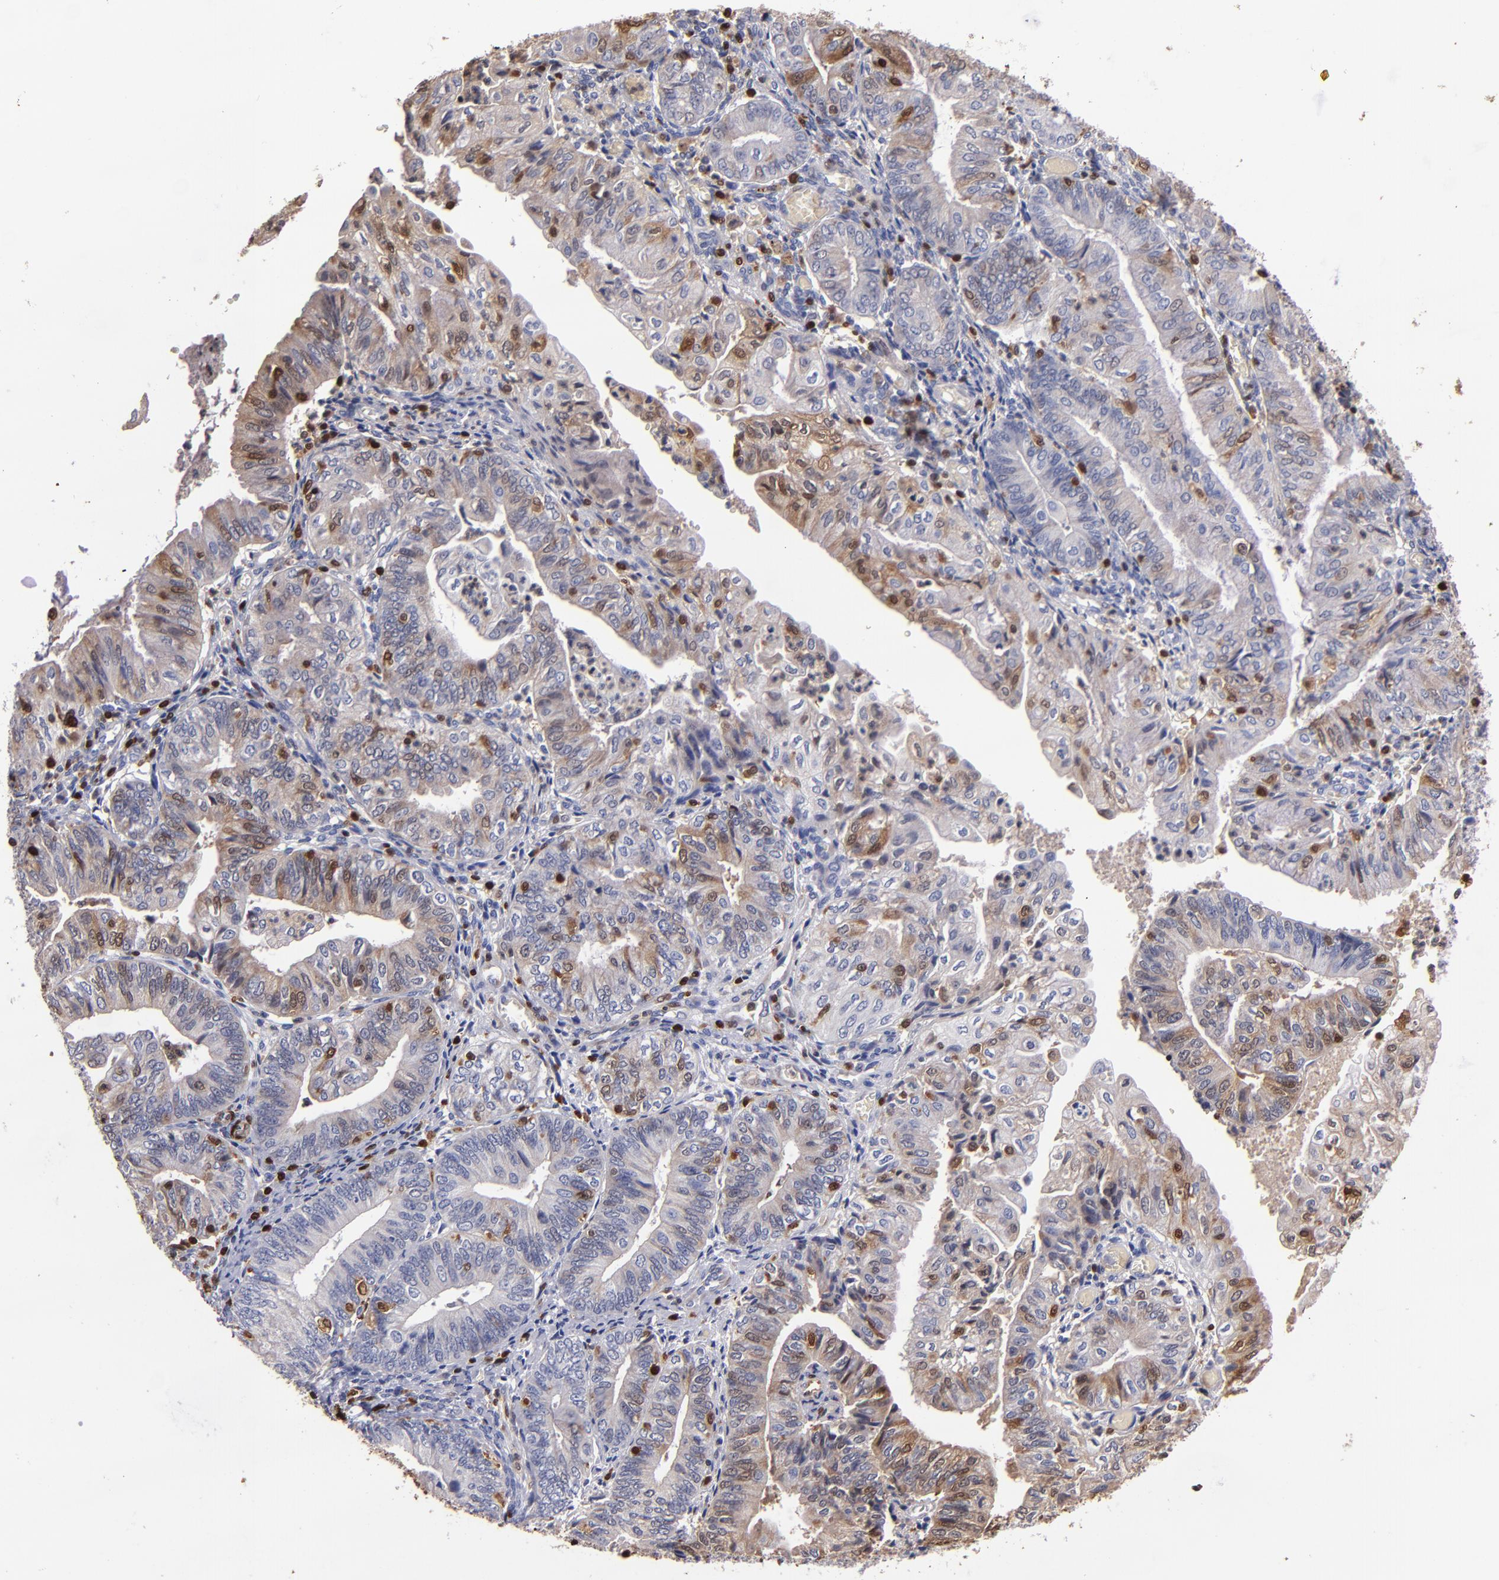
{"staining": {"intensity": "moderate", "quantity": "<25%", "location": "cytoplasmic/membranous,nuclear"}, "tissue": "endometrial cancer", "cell_type": "Tumor cells", "image_type": "cancer", "snomed": [{"axis": "morphology", "description": "Adenocarcinoma, NOS"}, {"axis": "topography", "description": "Endometrium"}], "caption": "The histopathology image shows immunohistochemical staining of endometrial cancer. There is moderate cytoplasmic/membranous and nuclear positivity is appreciated in about <25% of tumor cells.", "gene": "S100A4", "patient": {"sex": "female", "age": 55}}